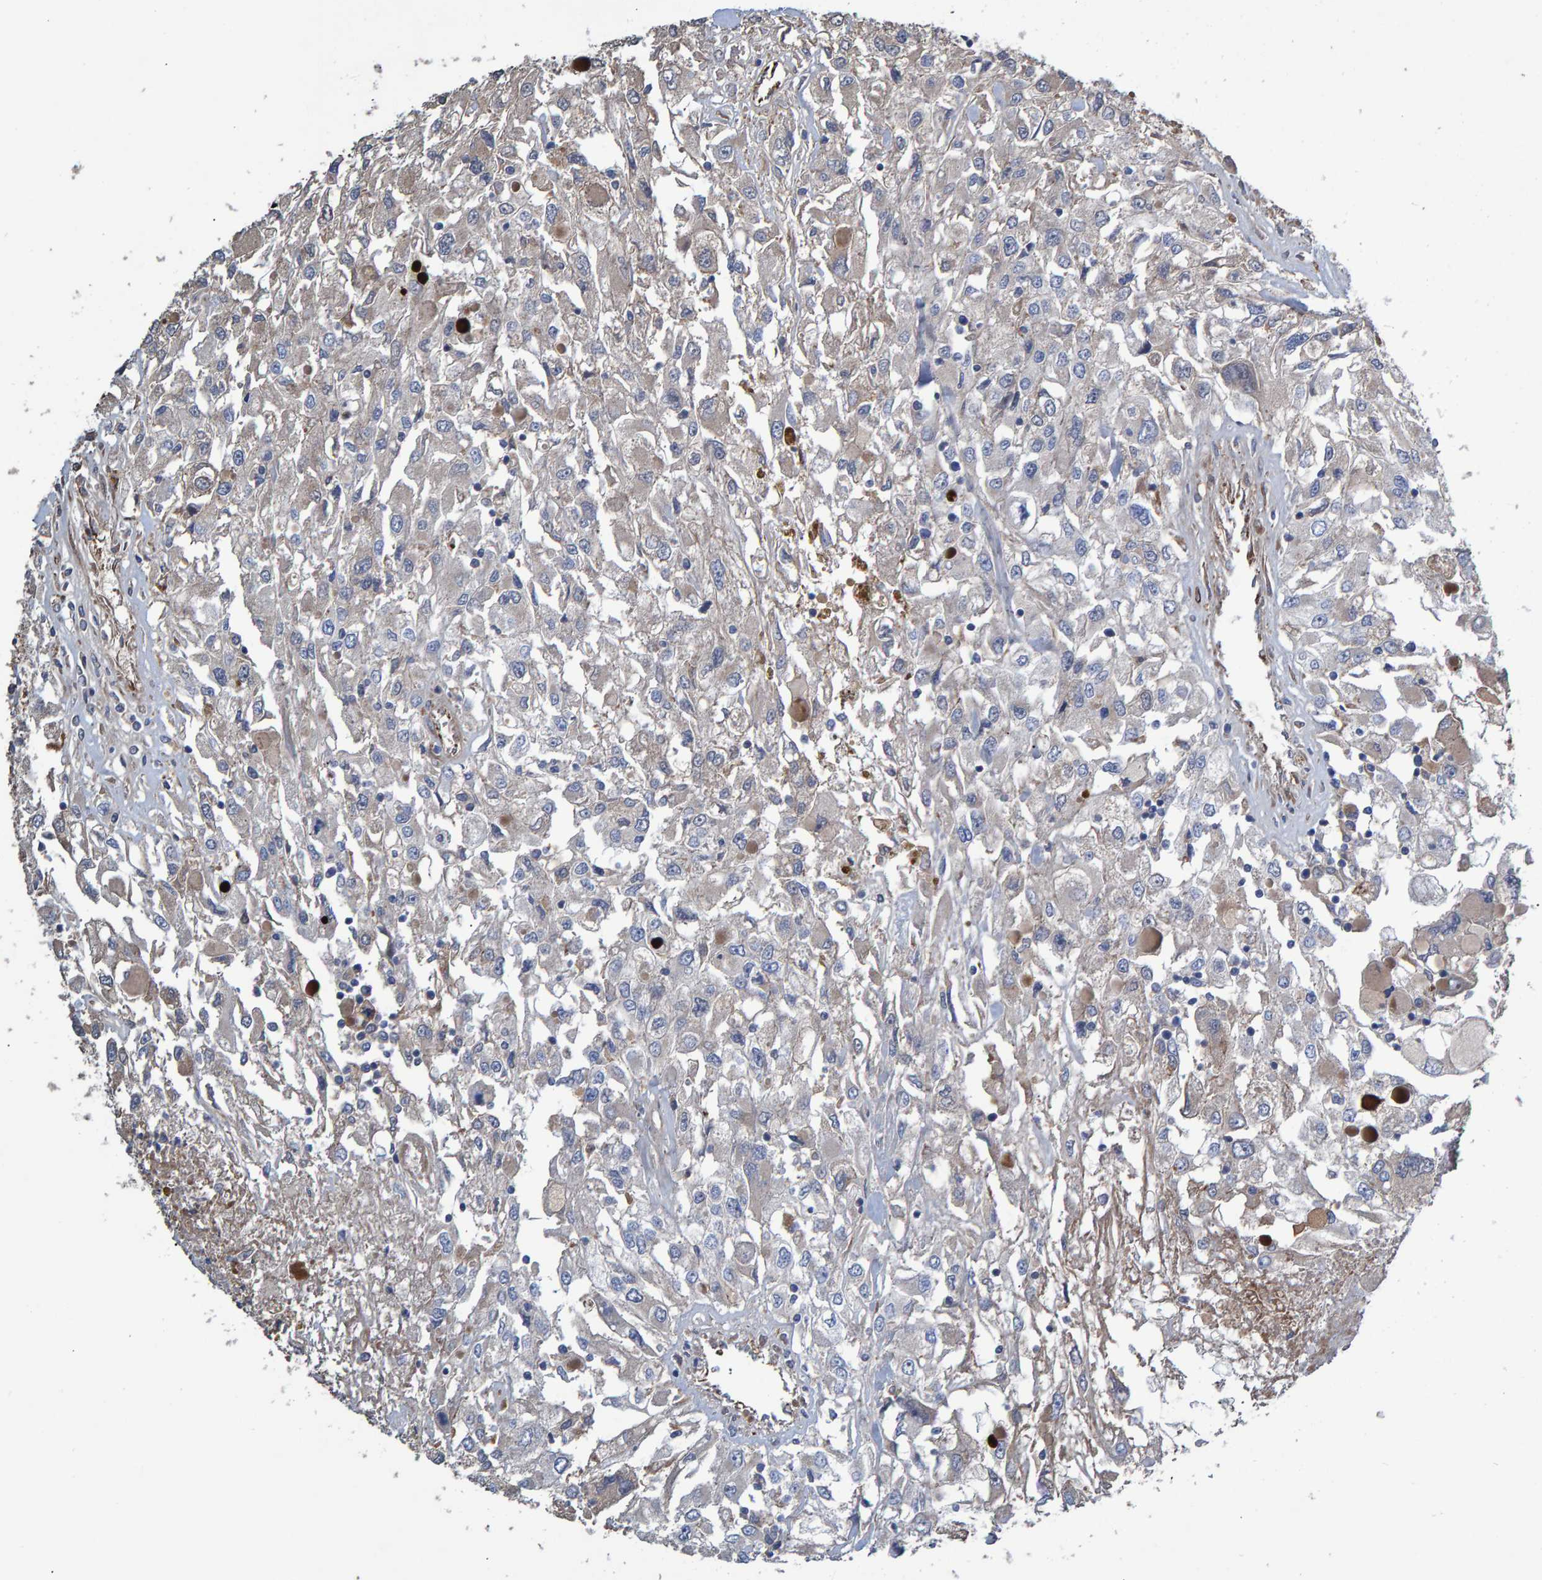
{"staining": {"intensity": "weak", "quantity": "<25%", "location": "cytoplasmic/membranous"}, "tissue": "renal cancer", "cell_type": "Tumor cells", "image_type": "cancer", "snomed": [{"axis": "morphology", "description": "Adenocarcinoma, NOS"}, {"axis": "topography", "description": "Kidney"}], "caption": "Tumor cells are negative for protein expression in human renal cancer (adenocarcinoma).", "gene": "SLIT2", "patient": {"sex": "female", "age": 52}}